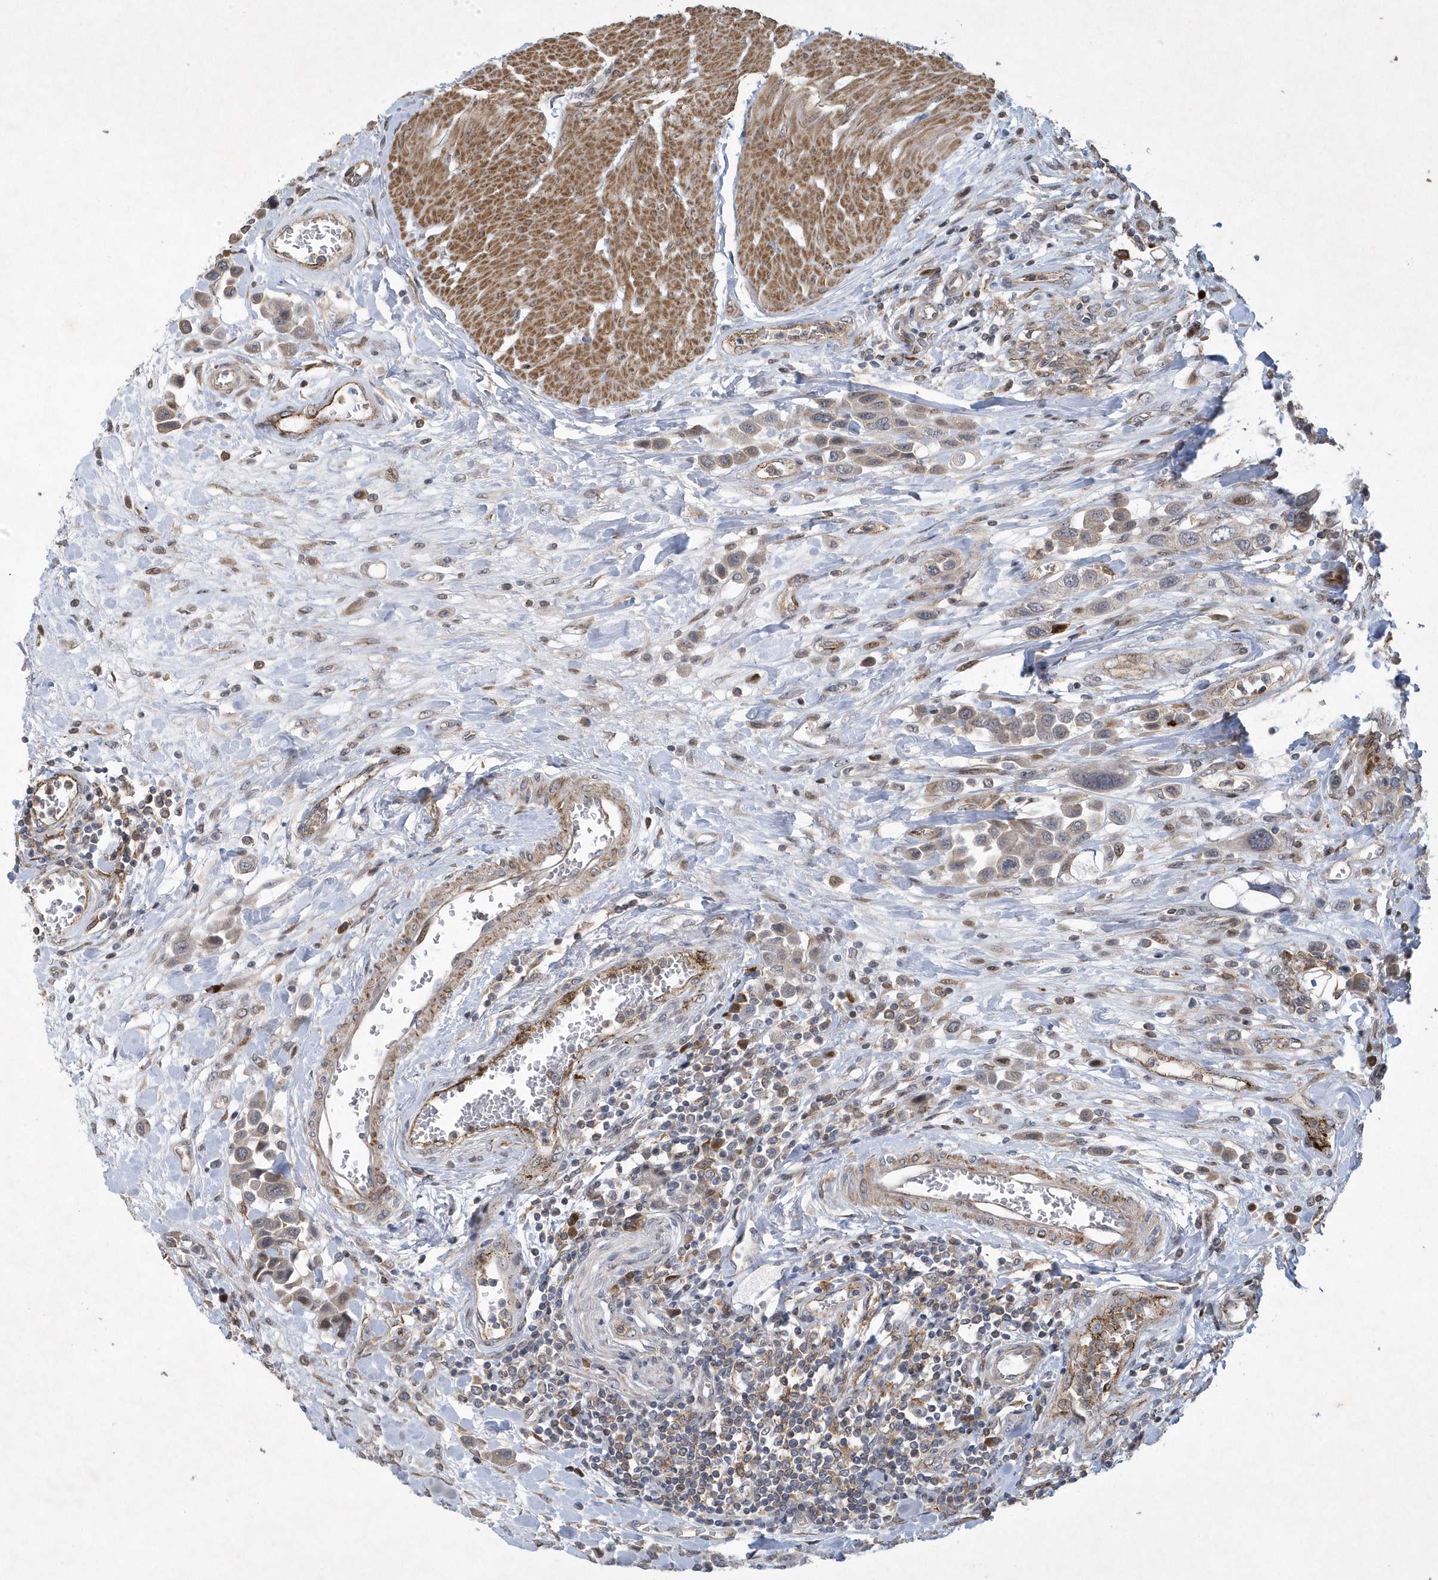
{"staining": {"intensity": "weak", "quantity": "<25%", "location": "cytoplasmic/membranous"}, "tissue": "urothelial cancer", "cell_type": "Tumor cells", "image_type": "cancer", "snomed": [{"axis": "morphology", "description": "Urothelial carcinoma, High grade"}, {"axis": "topography", "description": "Urinary bladder"}], "caption": "IHC photomicrograph of human high-grade urothelial carcinoma stained for a protein (brown), which demonstrates no expression in tumor cells. (Brightfield microscopy of DAB immunohistochemistry (IHC) at high magnification).", "gene": "N4BP2", "patient": {"sex": "male", "age": 50}}